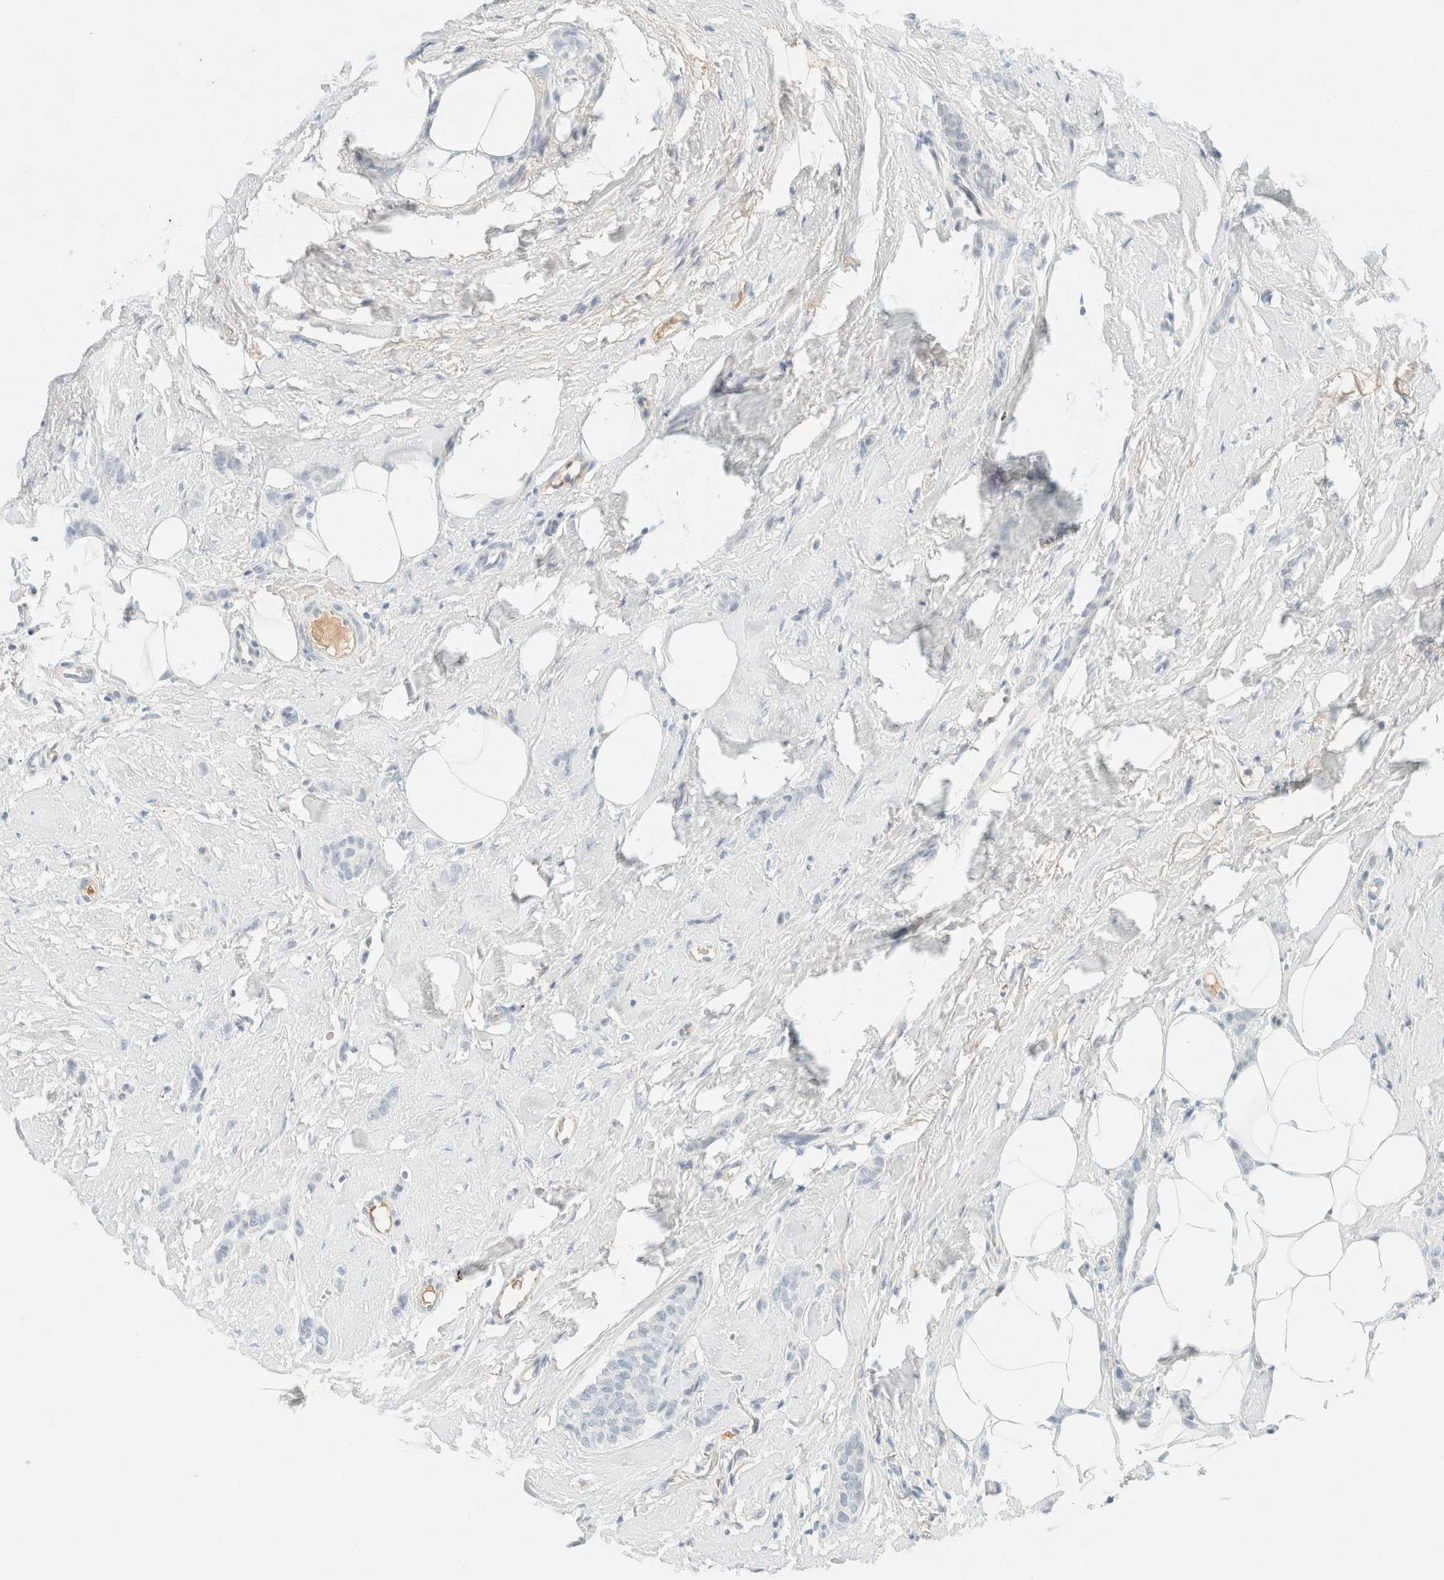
{"staining": {"intensity": "negative", "quantity": "none", "location": "none"}, "tissue": "breast cancer", "cell_type": "Tumor cells", "image_type": "cancer", "snomed": [{"axis": "morphology", "description": "Lobular carcinoma"}, {"axis": "topography", "description": "Skin"}, {"axis": "topography", "description": "Breast"}], "caption": "Immunohistochemistry (IHC) of breast cancer displays no expression in tumor cells. (DAB (3,3'-diaminobenzidine) immunohistochemistry visualized using brightfield microscopy, high magnification).", "gene": "GPA33", "patient": {"sex": "female", "age": 46}}